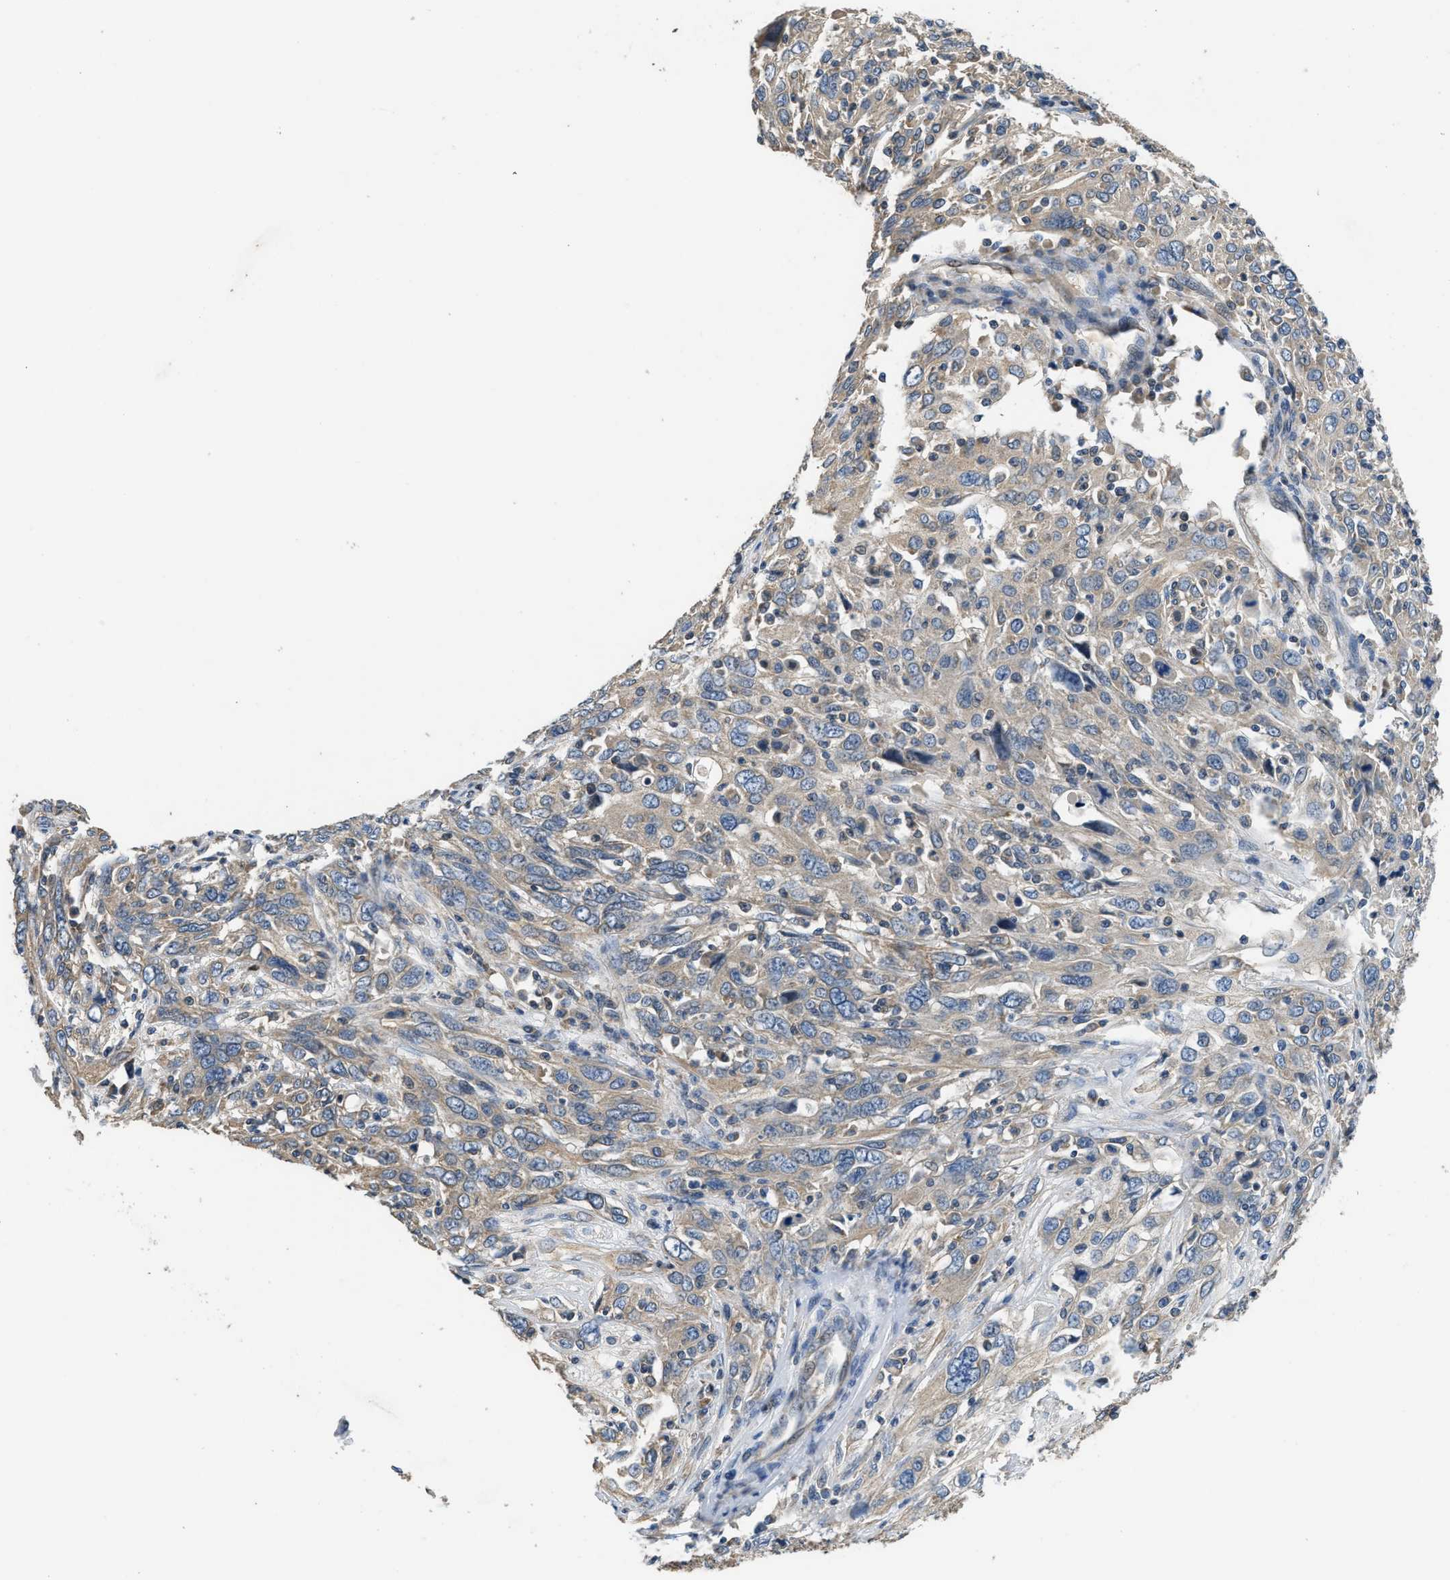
{"staining": {"intensity": "weak", "quantity": "25%-75%", "location": "cytoplasmic/membranous"}, "tissue": "cervical cancer", "cell_type": "Tumor cells", "image_type": "cancer", "snomed": [{"axis": "morphology", "description": "Squamous cell carcinoma, NOS"}, {"axis": "topography", "description": "Cervix"}], "caption": "Weak cytoplasmic/membranous protein staining is identified in about 25%-75% of tumor cells in cervical cancer.", "gene": "SSH2", "patient": {"sex": "female", "age": 46}}